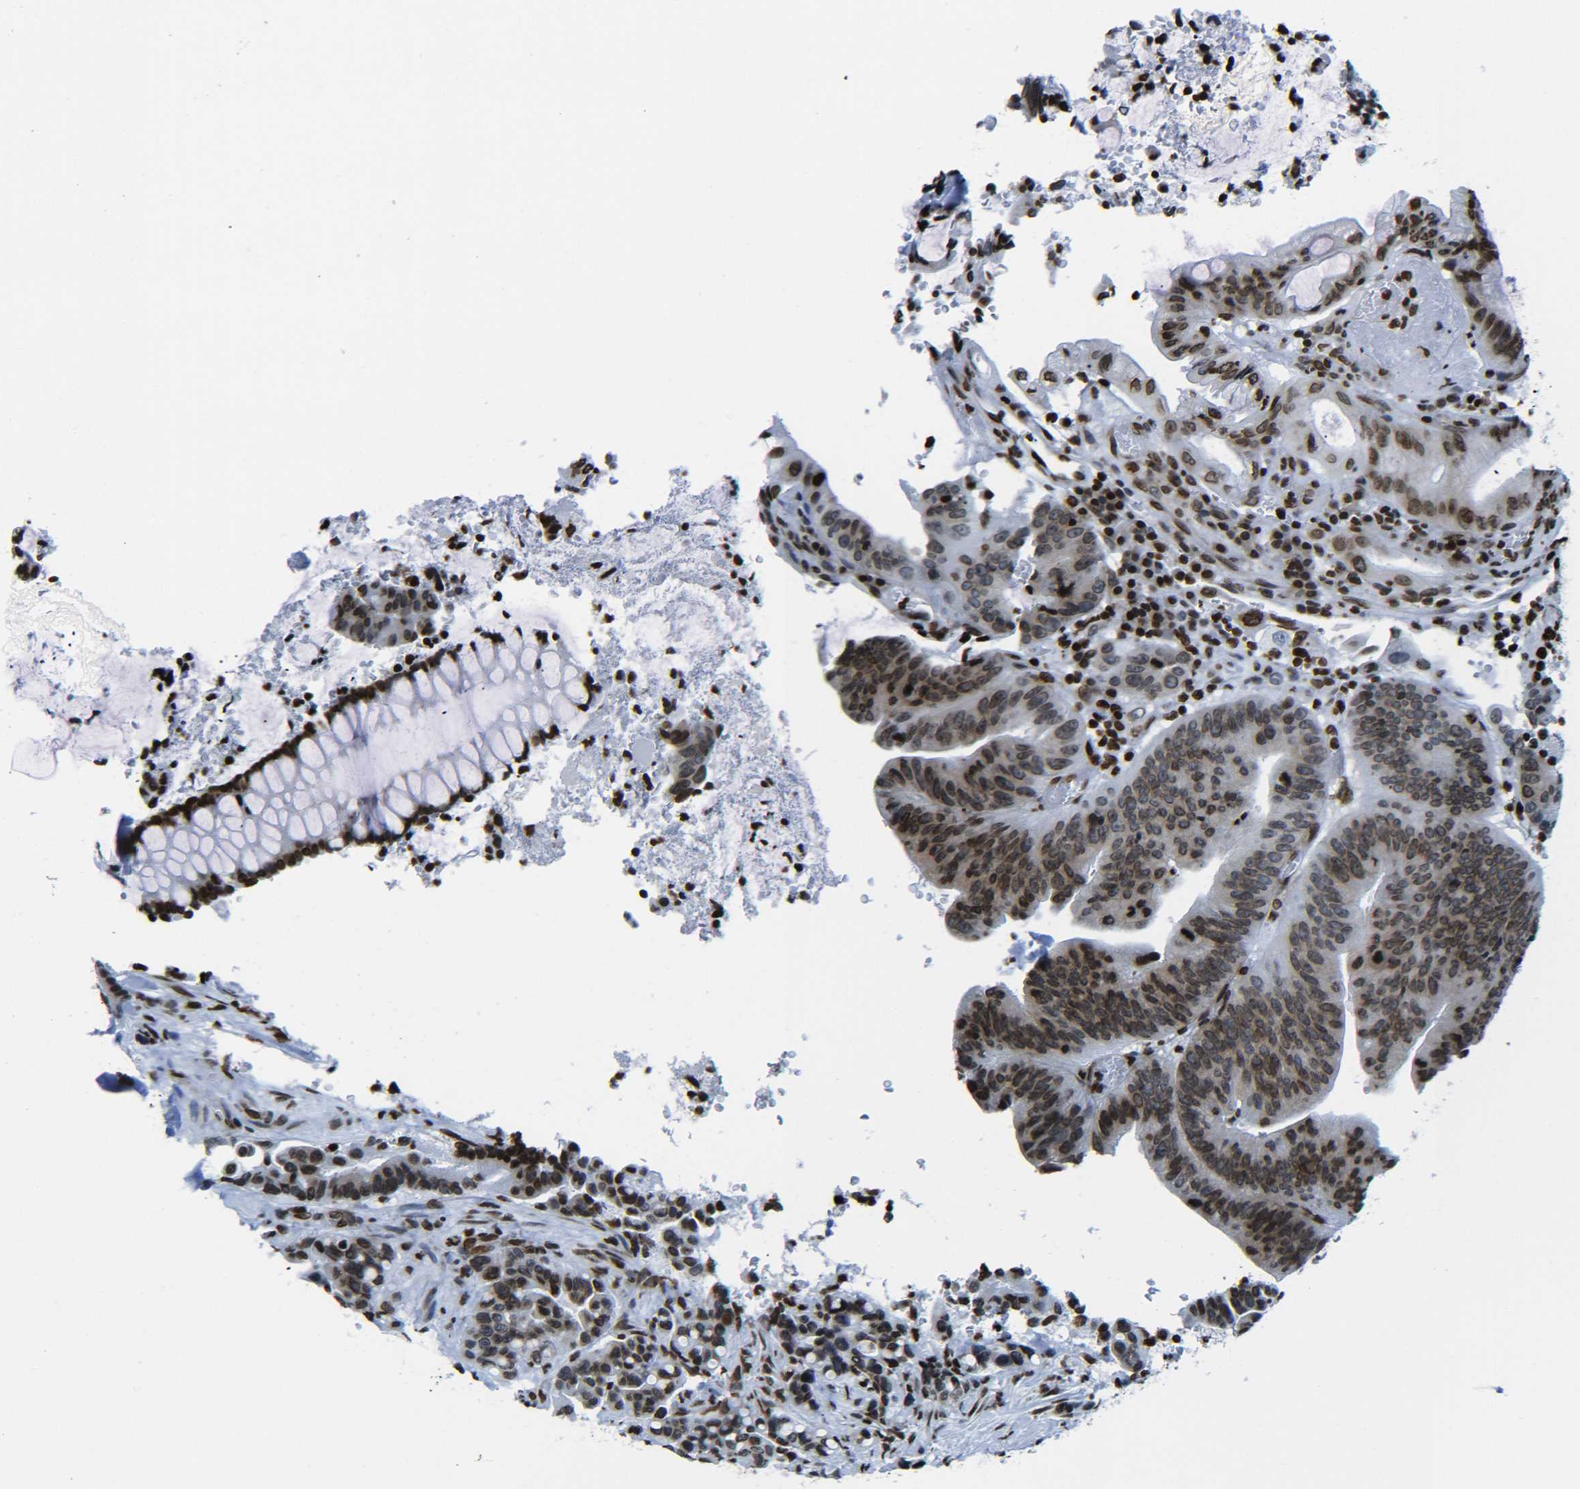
{"staining": {"intensity": "moderate", "quantity": ">75%", "location": "nuclear"}, "tissue": "colorectal cancer", "cell_type": "Tumor cells", "image_type": "cancer", "snomed": [{"axis": "morphology", "description": "Normal tissue, NOS"}, {"axis": "morphology", "description": "Adenocarcinoma, NOS"}, {"axis": "topography", "description": "Colon"}], "caption": "Human adenocarcinoma (colorectal) stained for a protein (brown) reveals moderate nuclear positive expression in approximately >75% of tumor cells.", "gene": "H2AX", "patient": {"sex": "male", "age": 82}}